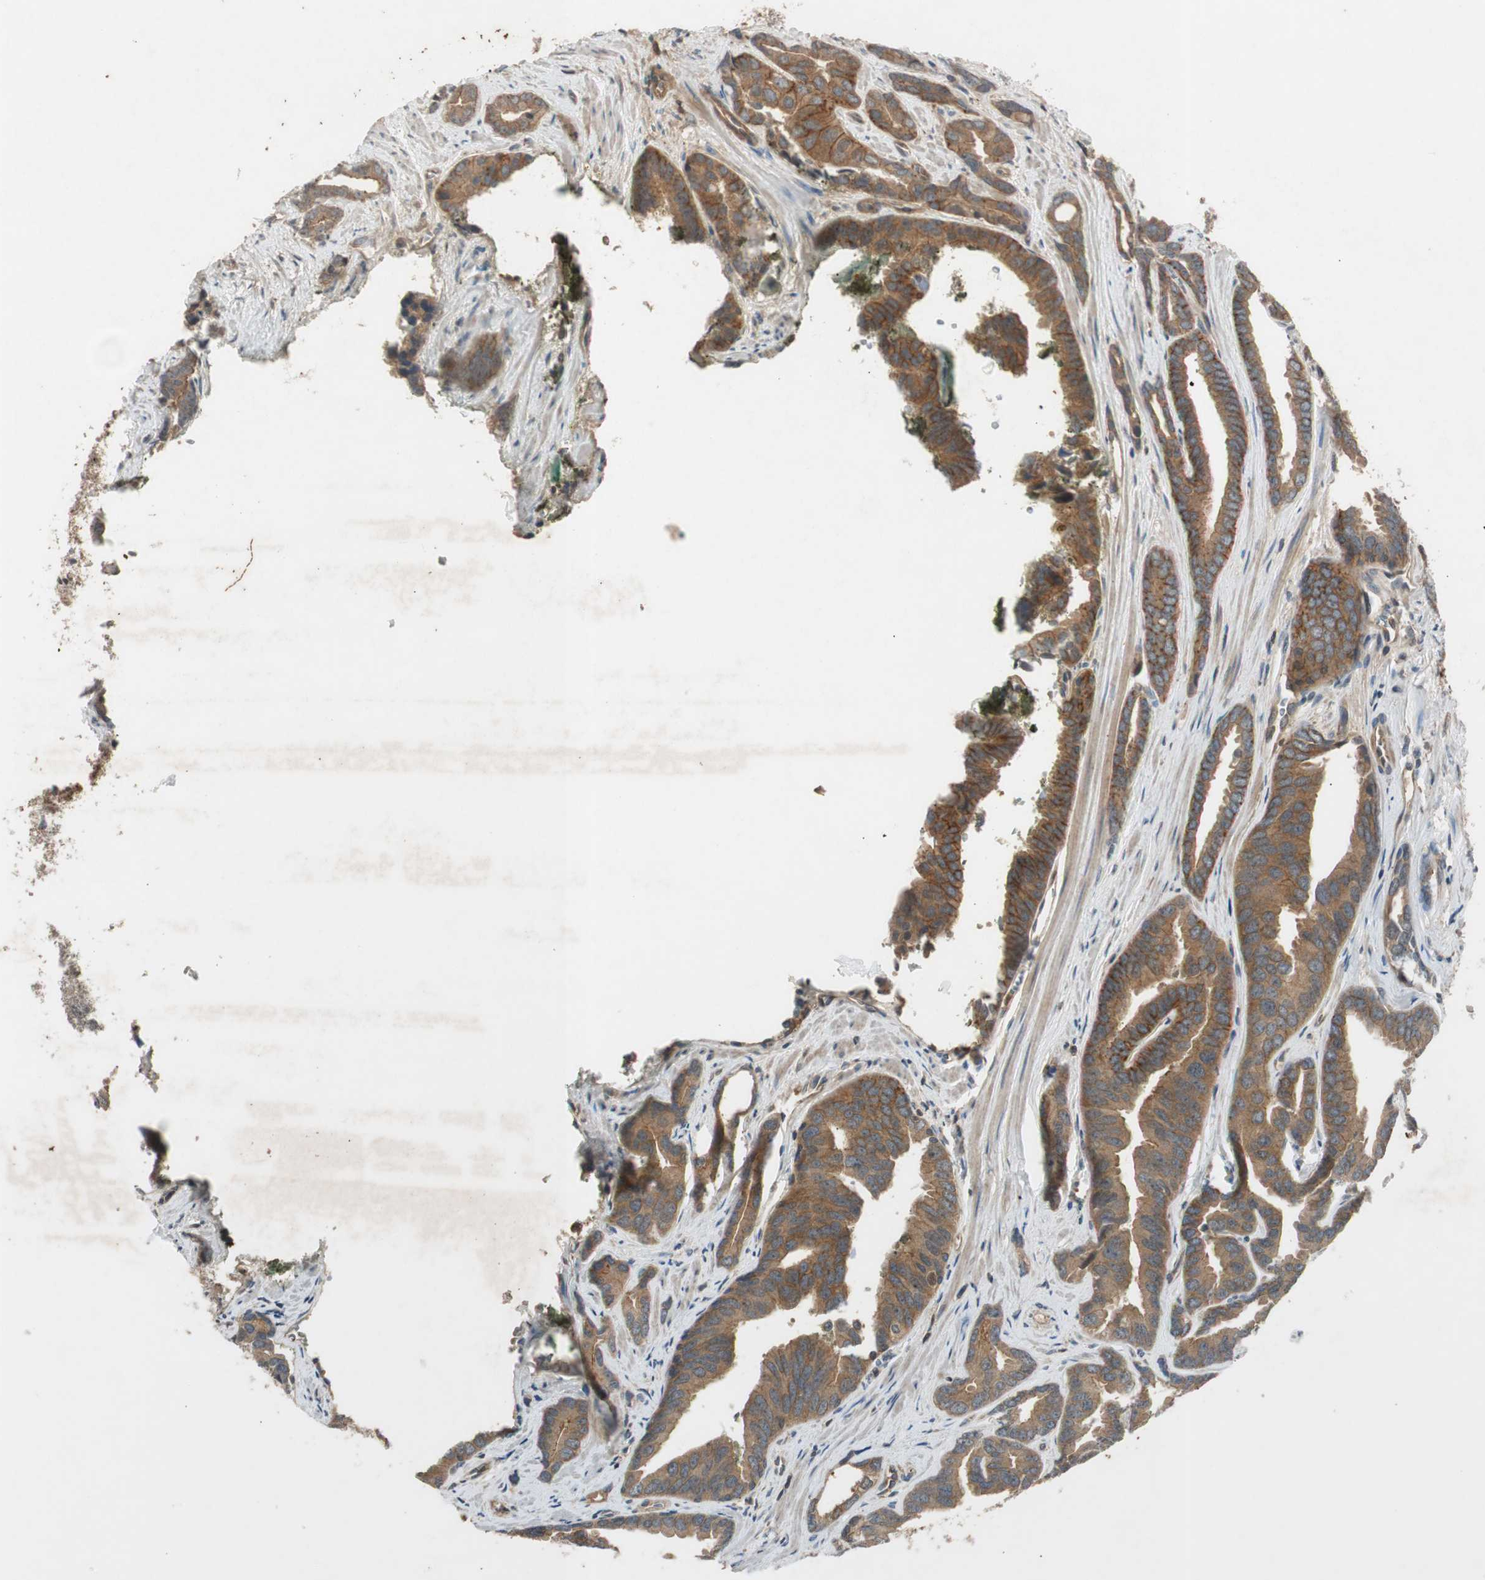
{"staining": {"intensity": "moderate", "quantity": ">75%", "location": "cytoplasmic/membranous"}, "tissue": "prostate cancer", "cell_type": "Tumor cells", "image_type": "cancer", "snomed": [{"axis": "morphology", "description": "Adenocarcinoma, High grade"}, {"axis": "topography", "description": "Prostate"}], "caption": "This is a histology image of immunohistochemistry staining of prostate cancer, which shows moderate positivity in the cytoplasmic/membranous of tumor cells.", "gene": "EPHA8", "patient": {"sex": "male", "age": 67}}